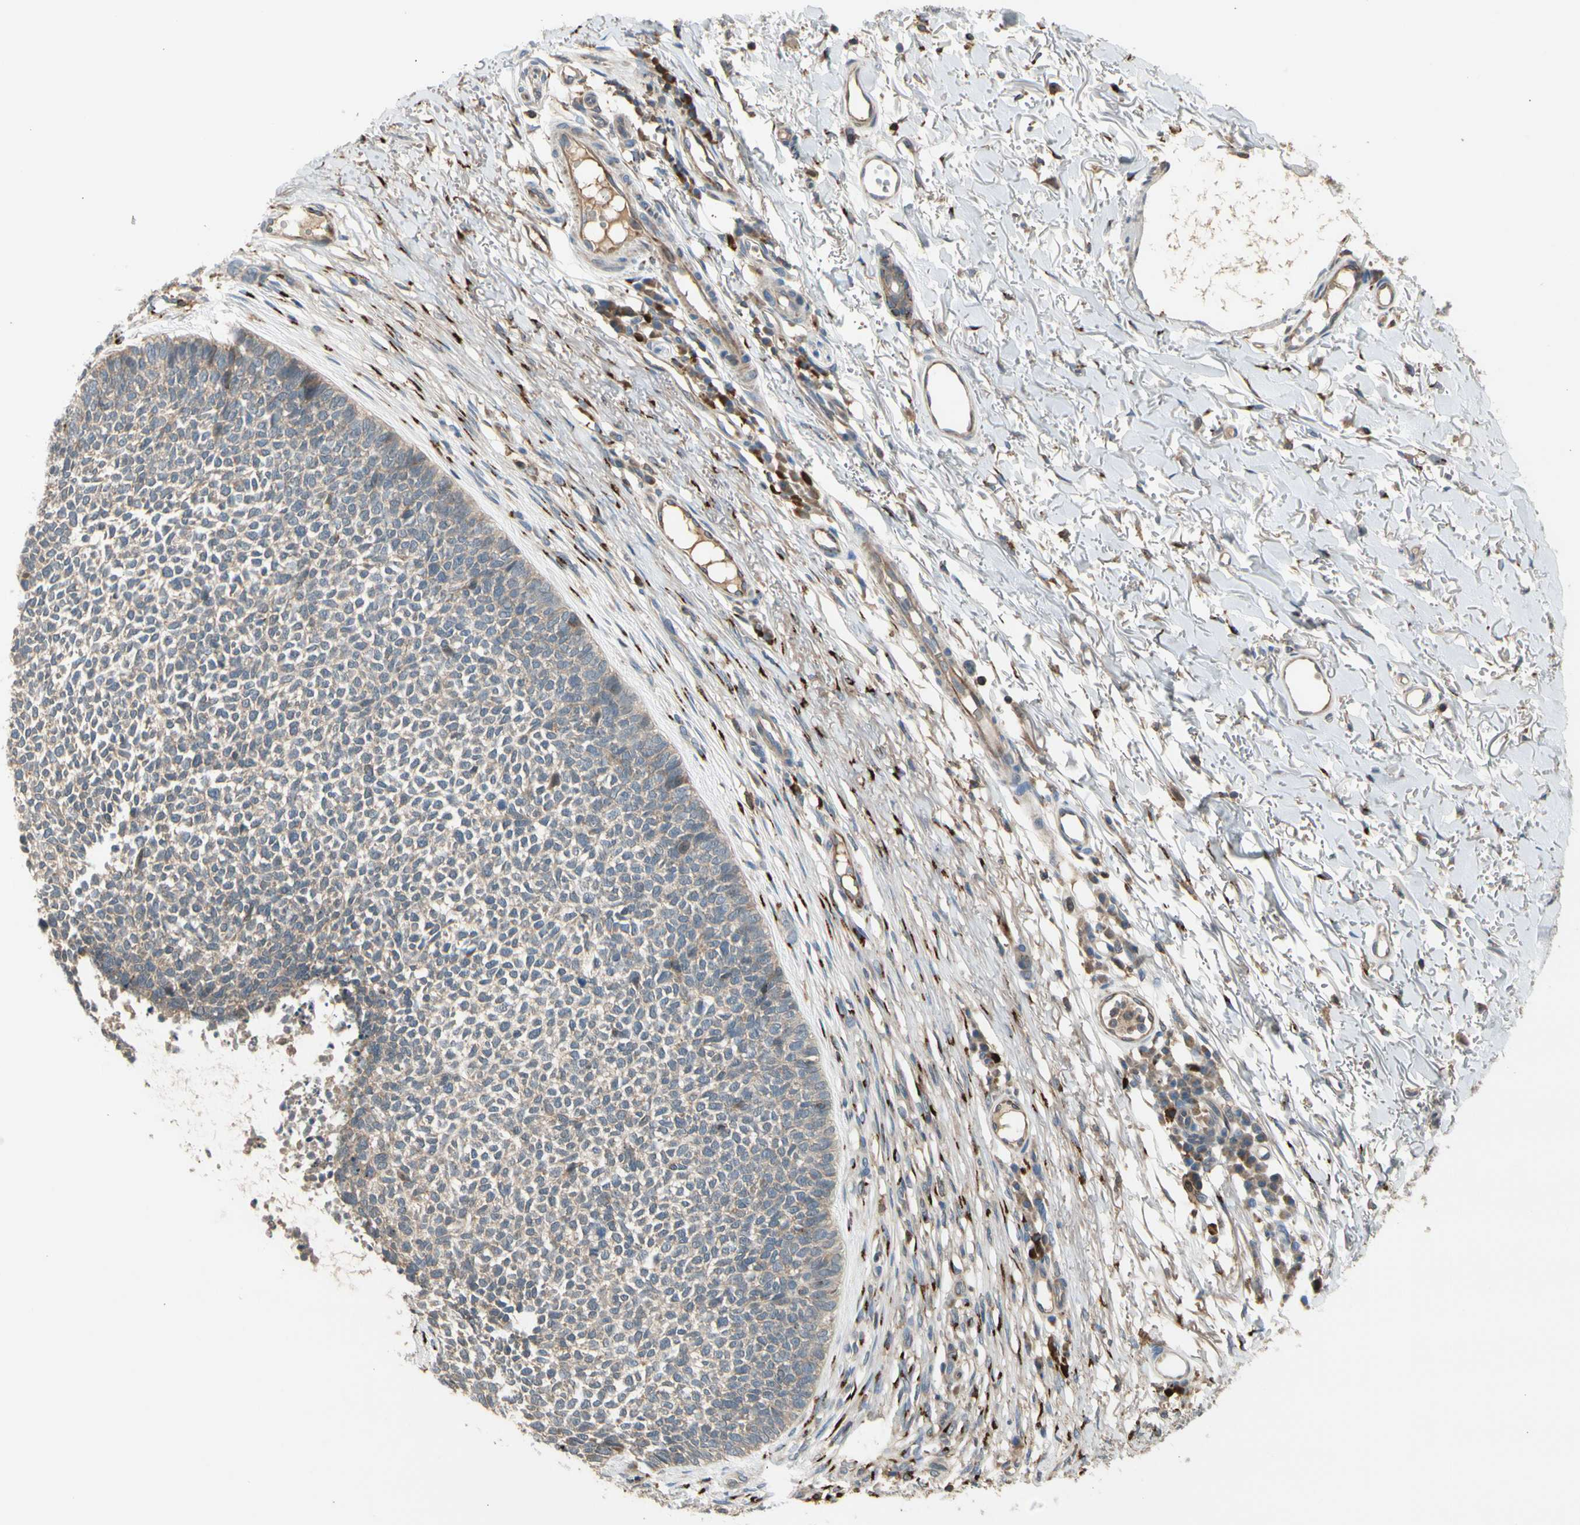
{"staining": {"intensity": "weak", "quantity": ">75%", "location": "cytoplasmic/membranous"}, "tissue": "skin cancer", "cell_type": "Tumor cells", "image_type": "cancer", "snomed": [{"axis": "morphology", "description": "Basal cell carcinoma"}, {"axis": "topography", "description": "Skin"}], "caption": "Immunohistochemistry (DAB (3,3'-diaminobenzidine)) staining of human skin basal cell carcinoma exhibits weak cytoplasmic/membranous protein staining in about >75% of tumor cells.", "gene": "GALNT5", "patient": {"sex": "female", "age": 84}}